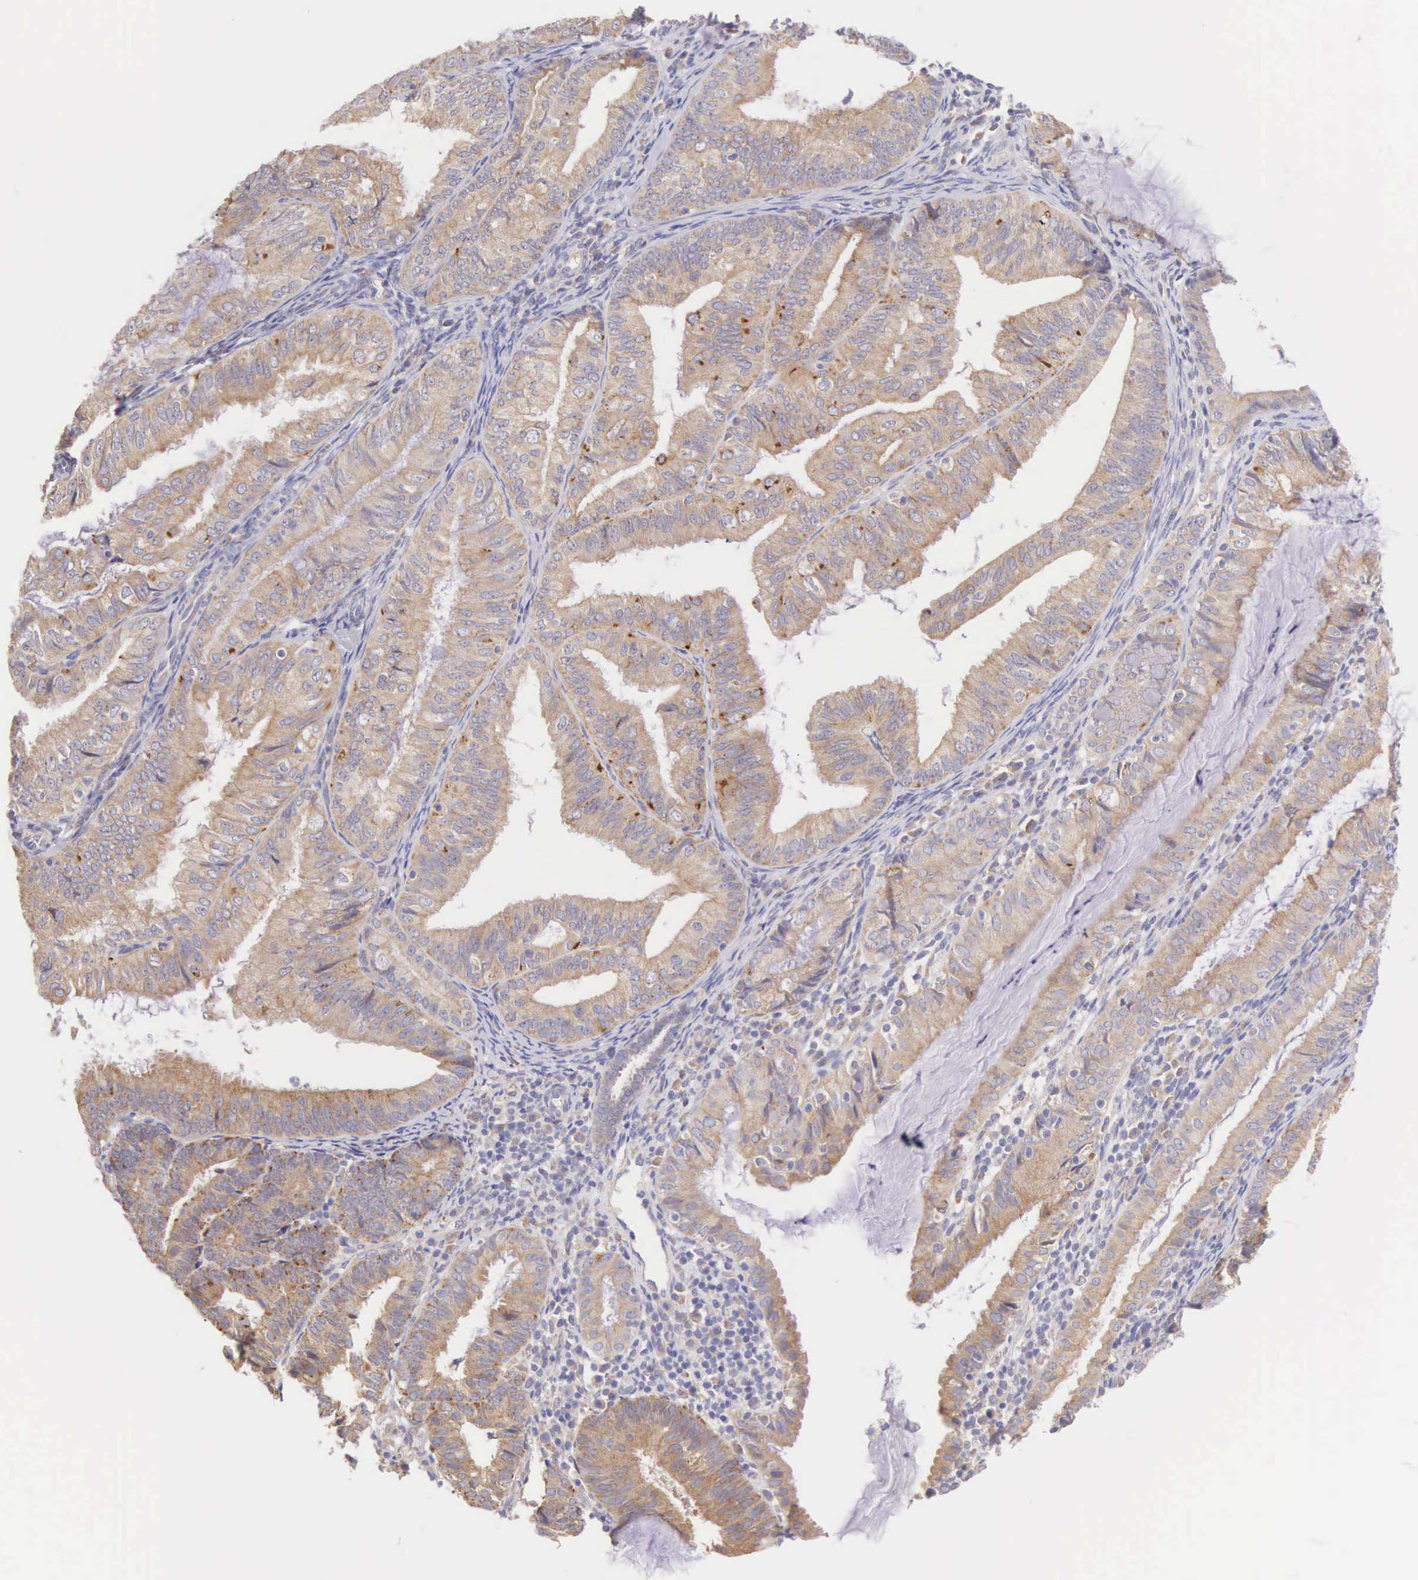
{"staining": {"intensity": "weak", "quantity": "25%-75%", "location": "cytoplasmic/membranous"}, "tissue": "endometrial cancer", "cell_type": "Tumor cells", "image_type": "cancer", "snomed": [{"axis": "morphology", "description": "Adenocarcinoma, NOS"}, {"axis": "topography", "description": "Endometrium"}], "caption": "Endometrial cancer stained for a protein reveals weak cytoplasmic/membranous positivity in tumor cells. Nuclei are stained in blue.", "gene": "NSDHL", "patient": {"sex": "female", "age": 66}}